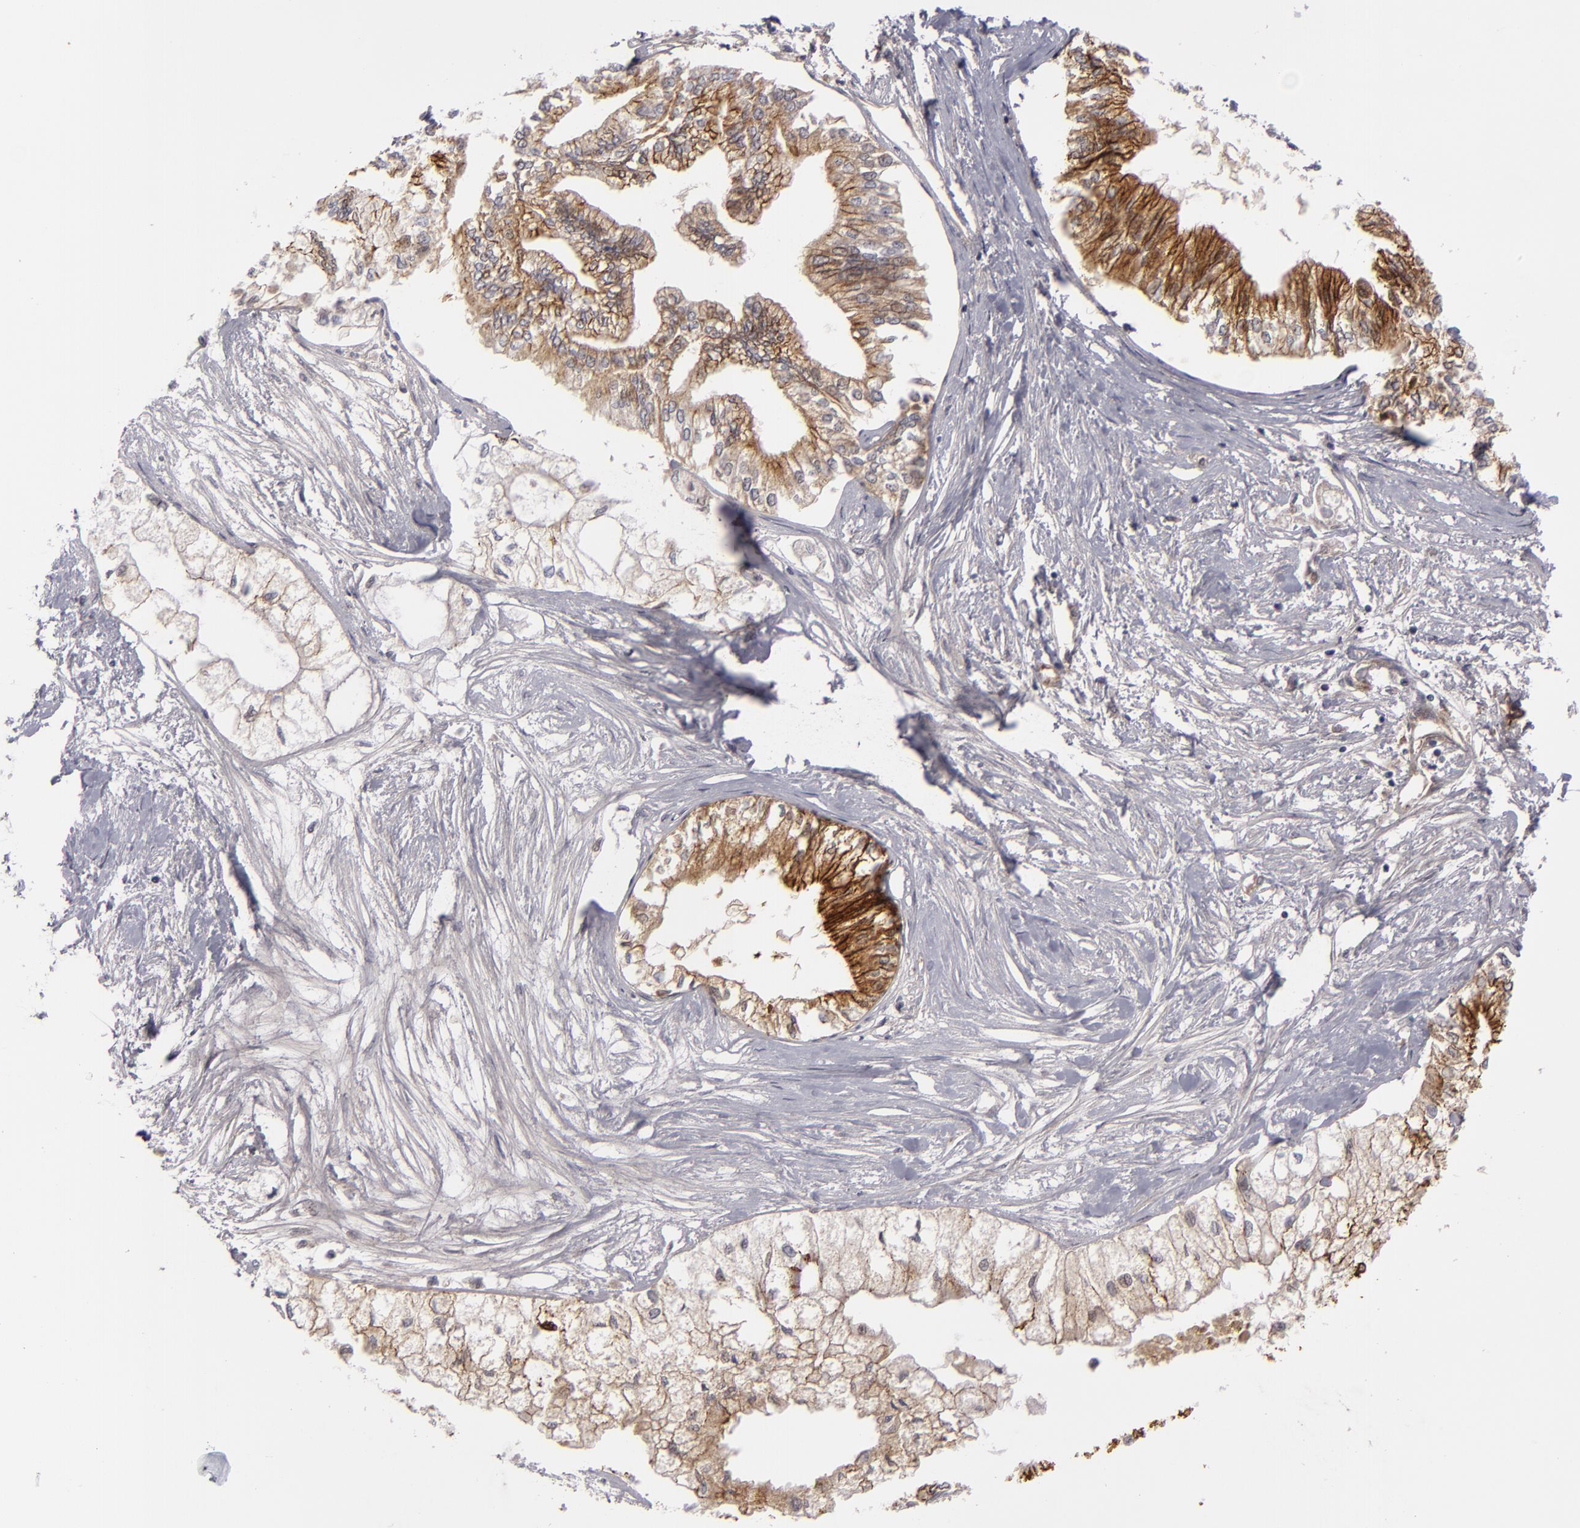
{"staining": {"intensity": "moderate", "quantity": "25%-75%", "location": "cytoplasmic/membranous"}, "tissue": "pancreatic cancer", "cell_type": "Tumor cells", "image_type": "cancer", "snomed": [{"axis": "morphology", "description": "Adenocarcinoma, NOS"}, {"axis": "topography", "description": "Pancreas"}], "caption": "Protein expression analysis of pancreatic adenocarcinoma displays moderate cytoplasmic/membranous staining in about 25%-75% of tumor cells.", "gene": "ALCAM", "patient": {"sex": "male", "age": 79}}